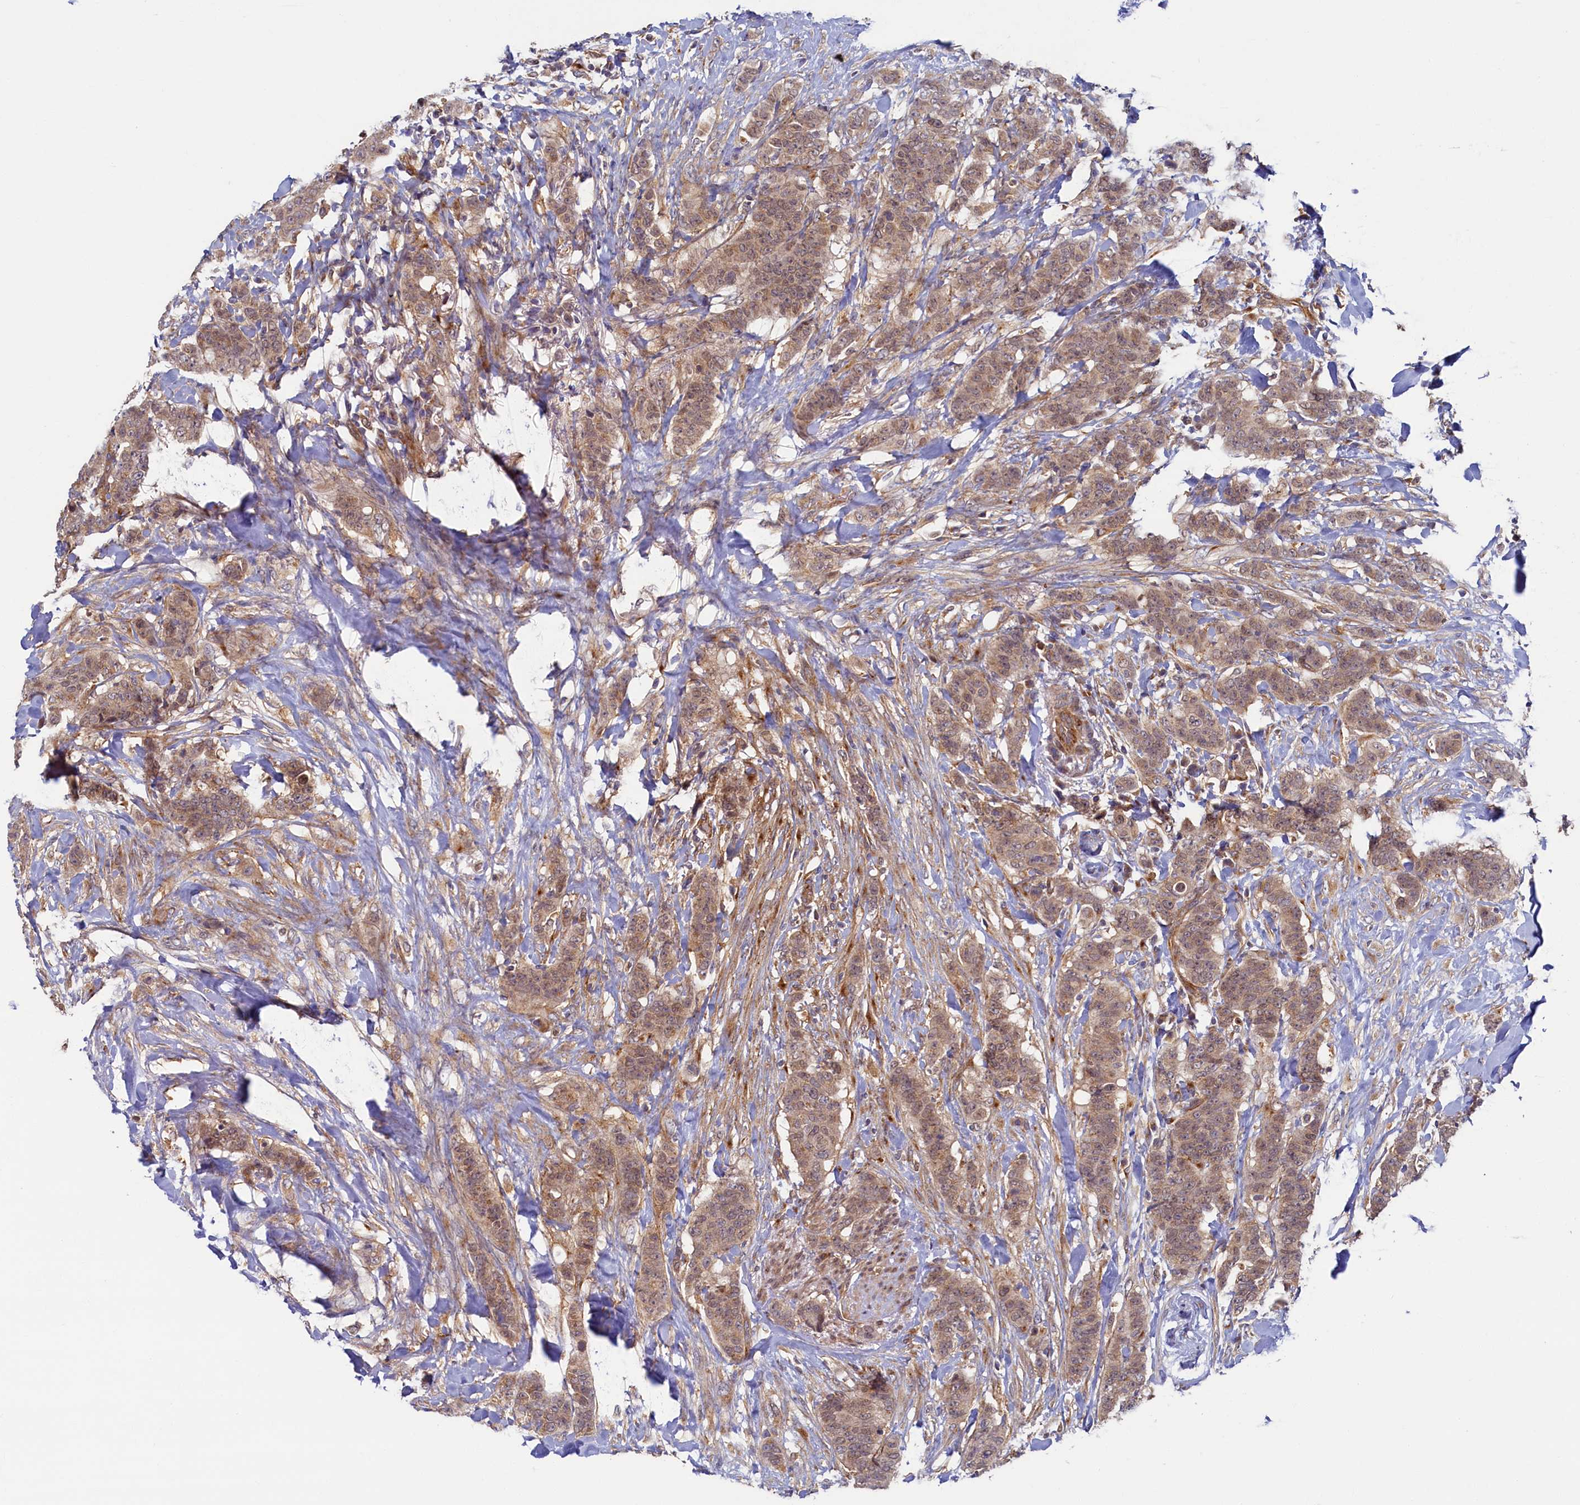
{"staining": {"intensity": "moderate", "quantity": ">75%", "location": "cytoplasmic/membranous,nuclear"}, "tissue": "breast cancer", "cell_type": "Tumor cells", "image_type": "cancer", "snomed": [{"axis": "morphology", "description": "Duct carcinoma"}, {"axis": "topography", "description": "Breast"}], "caption": "A medium amount of moderate cytoplasmic/membranous and nuclear positivity is seen in approximately >75% of tumor cells in infiltrating ductal carcinoma (breast) tissue.", "gene": "STX12", "patient": {"sex": "female", "age": 40}}